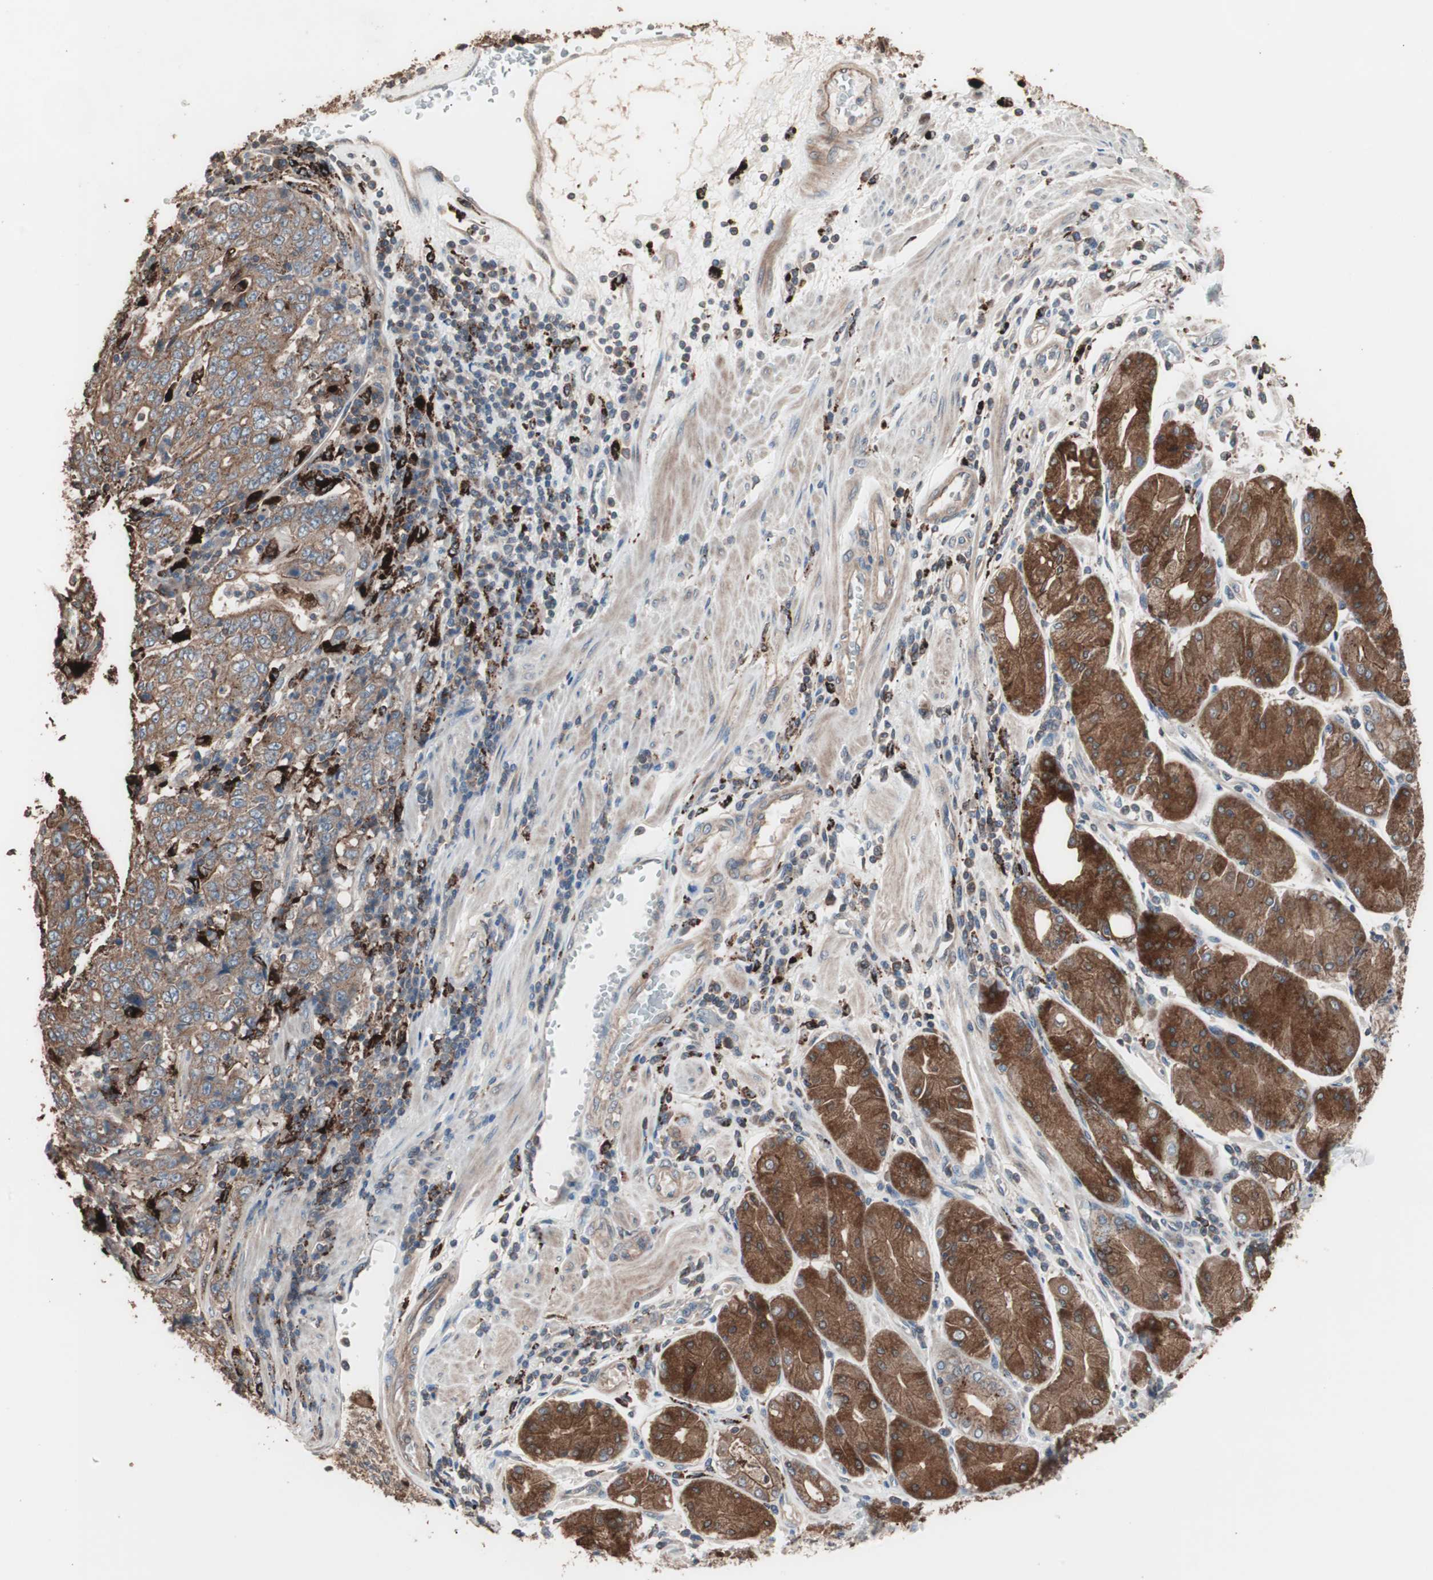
{"staining": {"intensity": "moderate", "quantity": ">75%", "location": "cytoplasmic/membranous"}, "tissue": "stomach cancer", "cell_type": "Tumor cells", "image_type": "cancer", "snomed": [{"axis": "morphology", "description": "Normal tissue, NOS"}, {"axis": "morphology", "description": "Adenocarcinoma, NOS"}, {"axis": "topography", "description": "Stomach, upper"}, {"axis": "topography", "description": "Stomach"}], "caption": "Brown immunohistochemical staining in human stomach cancer (adenocarcinoma) exhibits moderate cytoplasmic/membranous positivity in approximately >75% of tumor cells.", "gene": "CCT3", "patient": {"sex": "male", "age": 59}}